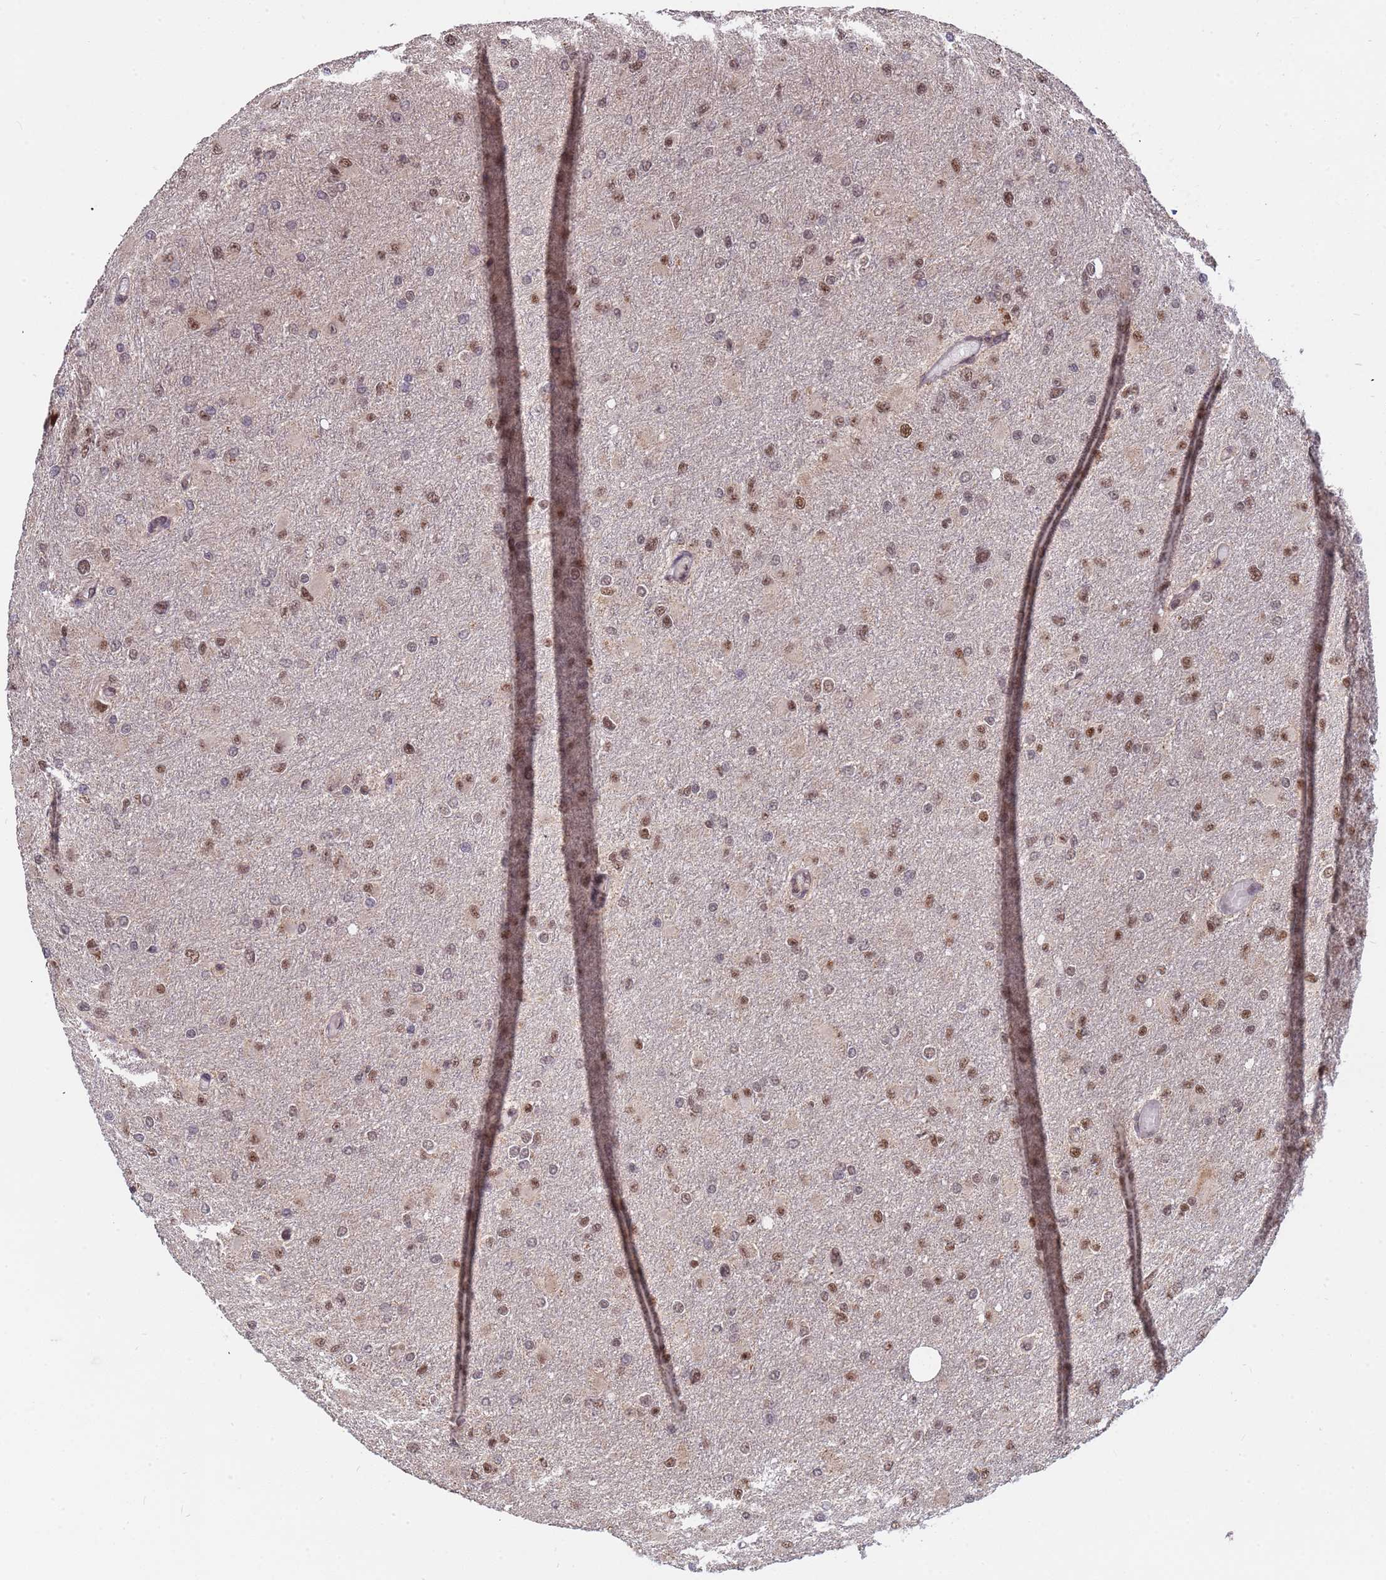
{"staining": {"intensity": "moderate", "quantity": ">75%", "location": "nuclear"}, "tissue": "glioma", "cell_type": "Tumor cells", "image_type": "cancer", "snomed": [{"axis": "morphology", "description": "Glioma, malignant, High grade"}, {"axis": "topography", "description": "Cerebral cortex"}], "caption": "DAB immunohistochemical staining of human malignant glioma (high-grade) reveals moderate nuclear protein positivity in about >75% of tumor cells.", "gene": "DENND2B", "patient": {"sex": "female", "age": 36}}